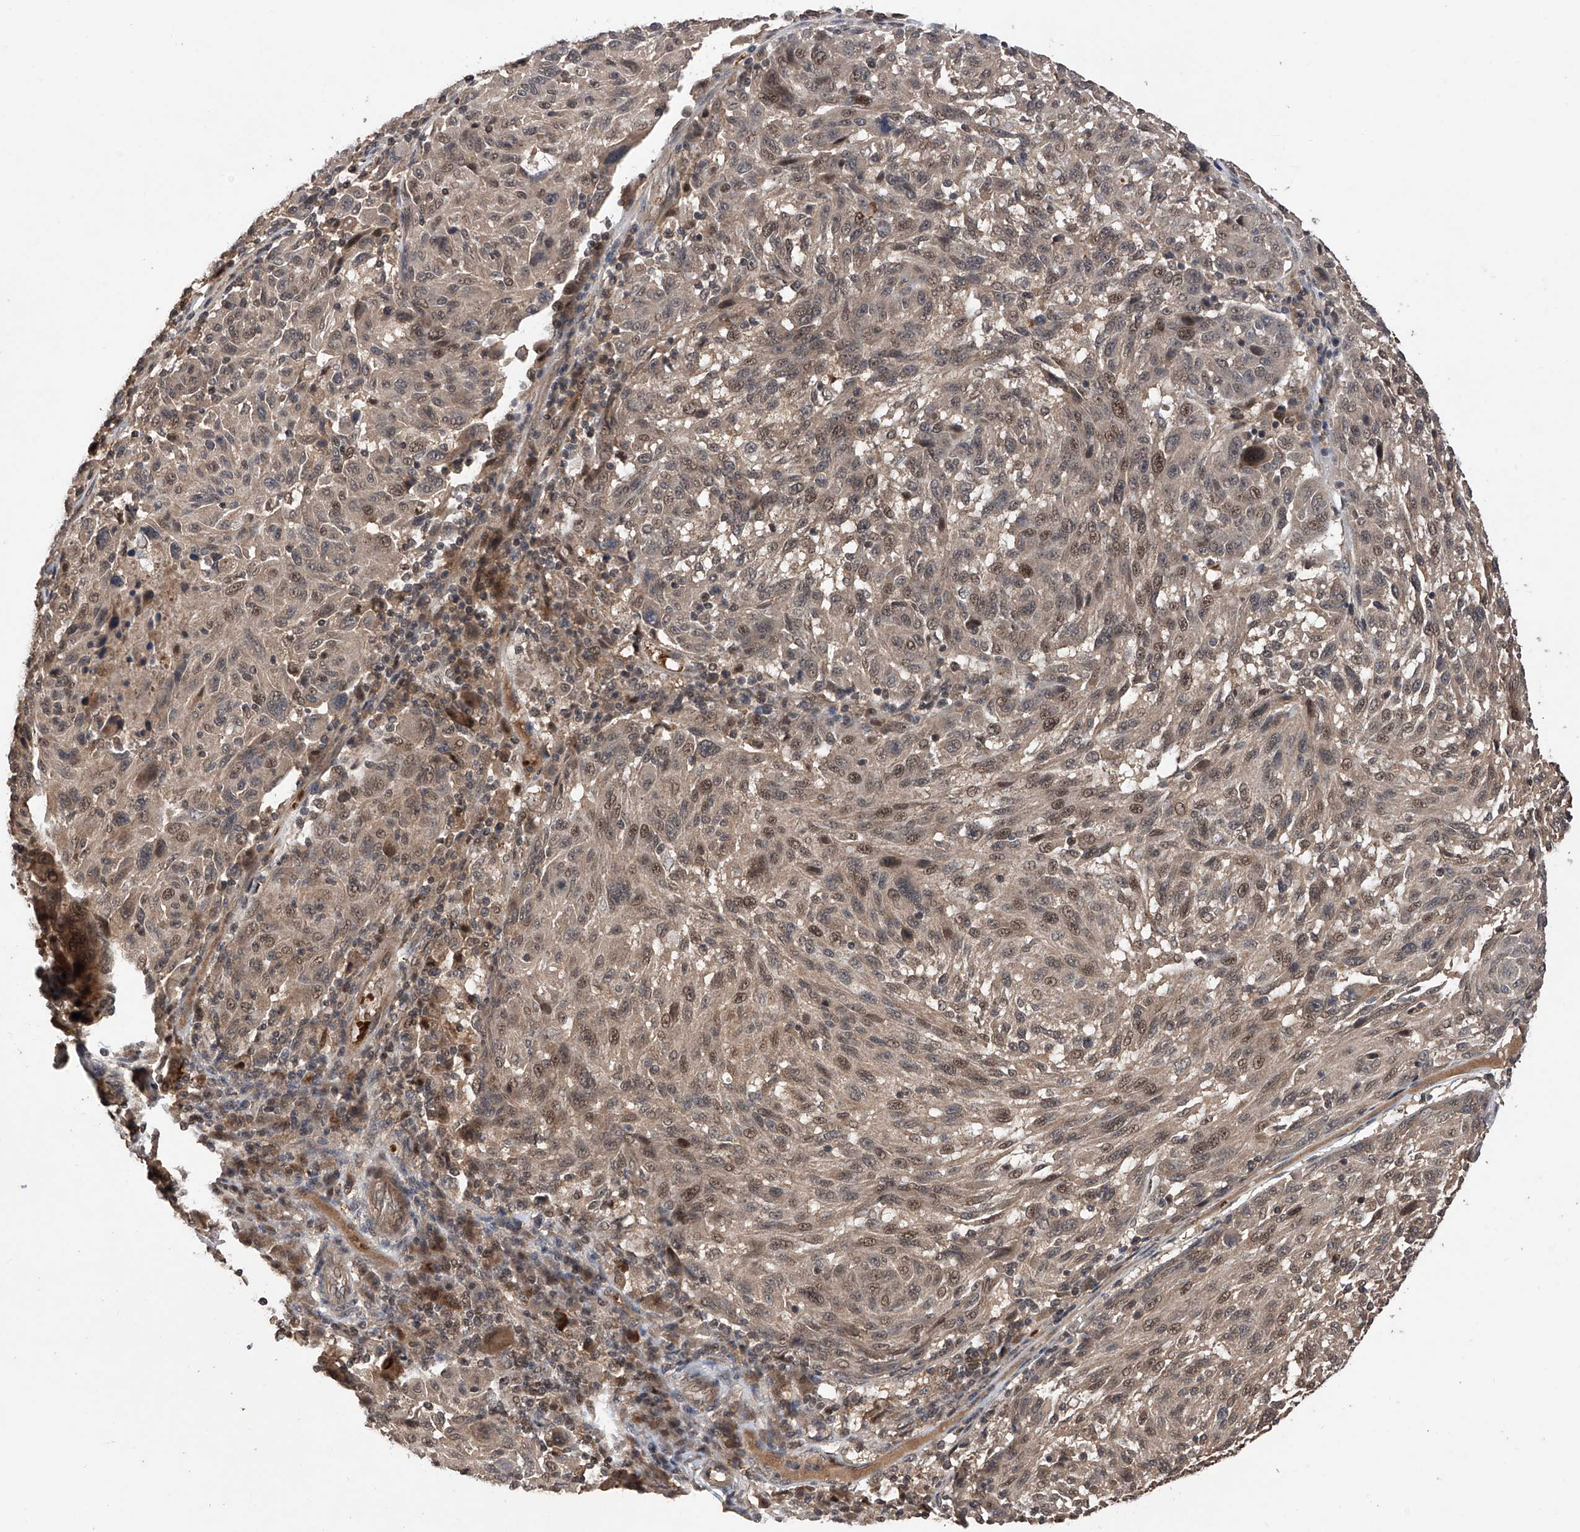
{"staining": {"intensity": "moderate", "quantity": "25%-75%", "location": "cytoplasmic/membranous,nuclear"}, "tissue": "melanoma", "cell_type": "Tumor cells", "image_type": "cancer", "snomed": [{"axis": "morphology", "description": "Malignant melanoma, NOS"}, {"axis": "topography", "description": "Skin"}], "caption": "Malignant melanoma stained with a brown dye displays moderate cytoplasmic/membranous and nuclear positive staining in about 25%-75% of tumor cells.", "gene": "LYSMD4", "patient": {"sex": "male", "age": 53}}